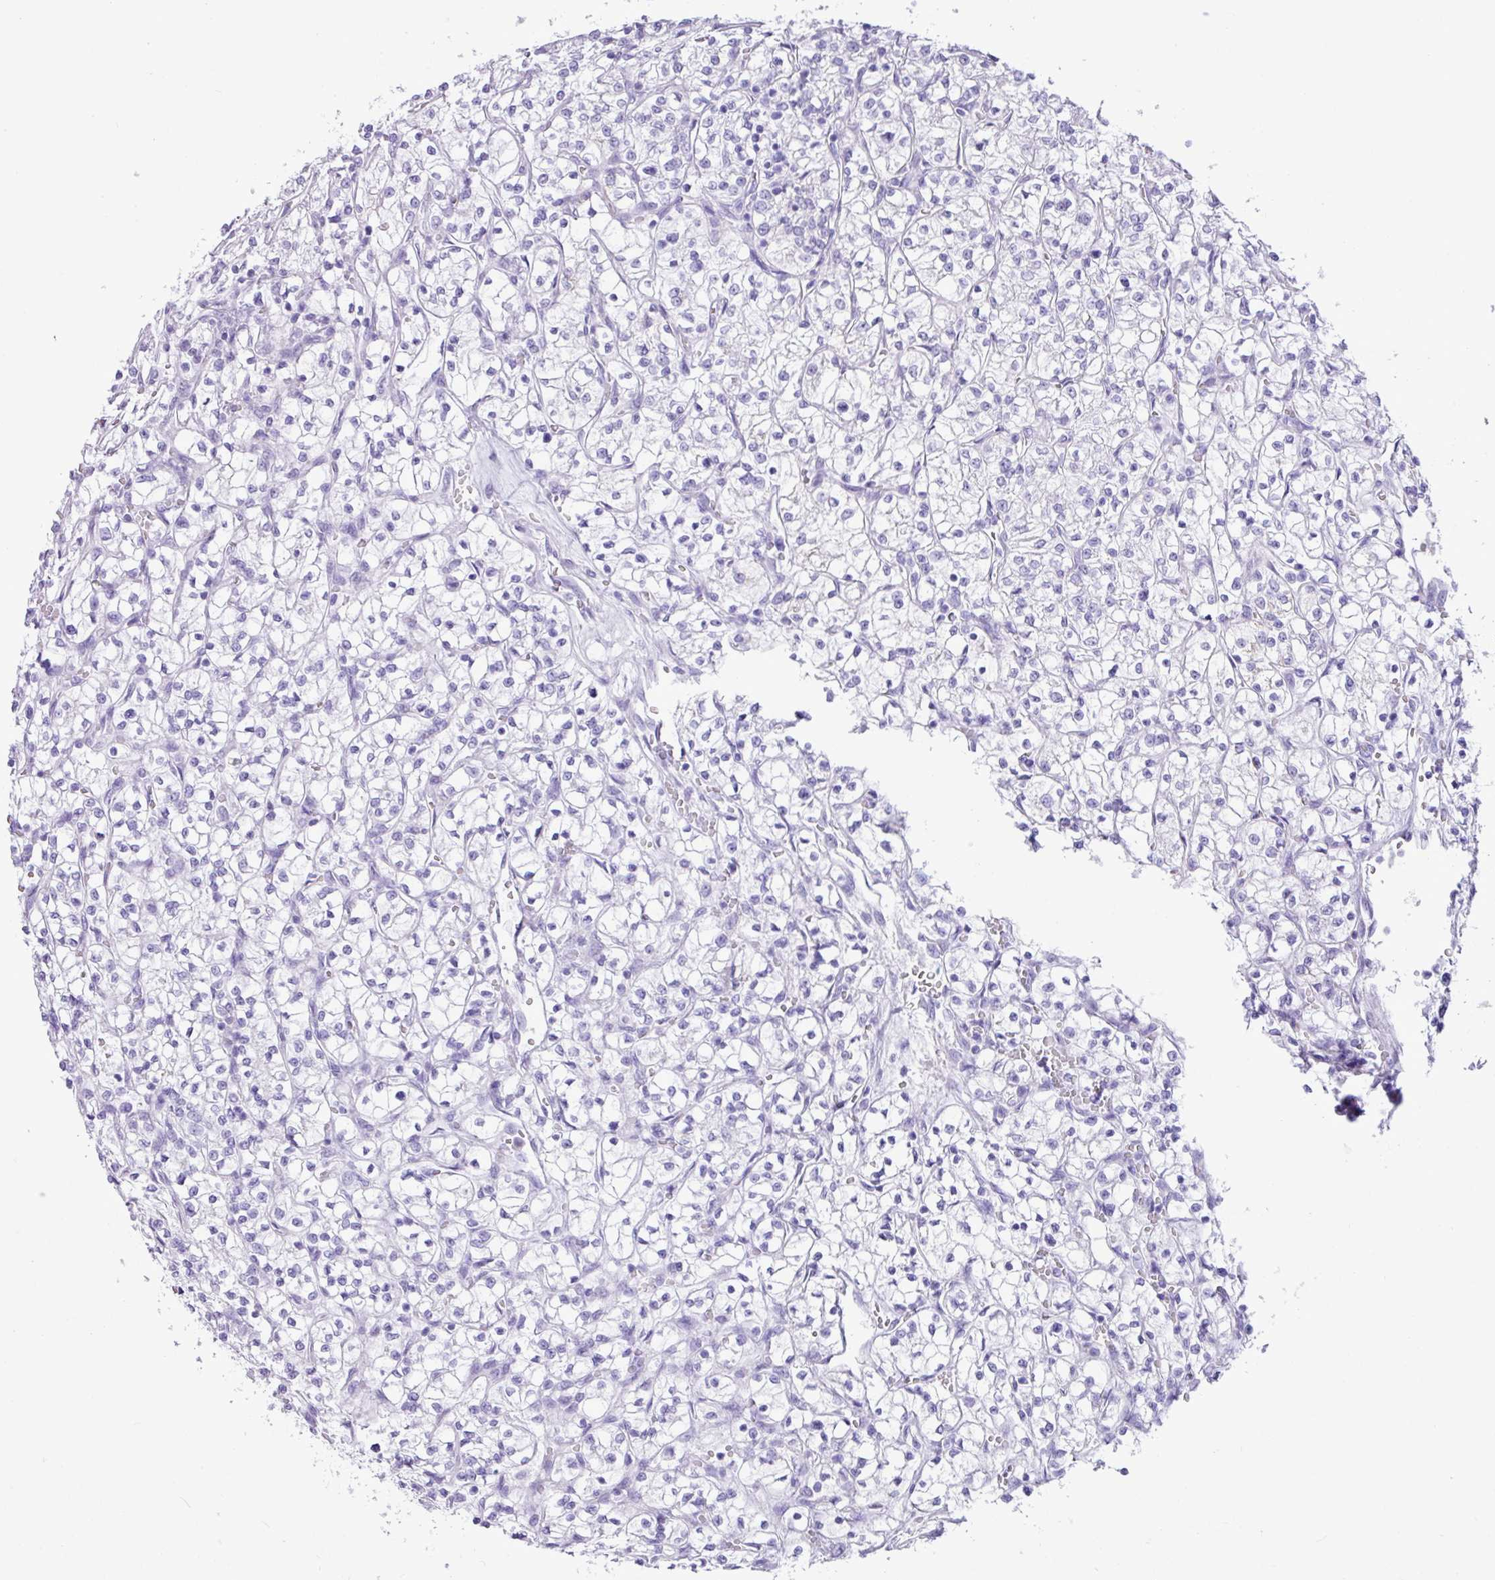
{"staining": {"intensity": "negative", "quantity": "none", "location": "none"}, "tissue": "renal cancer", "cell_type": "Tumor cells", "image_type": "cancer", "snomed": [{"axis": "morphology", "description": "Adenocarcinoma, NOS"}, {"axis": "topography", "description": "Kidney"}], "caption": "Tumor cells are negative for protein expression in human renal cancer.", "gene": "CKMT2", "patient": {"sex": "female", "age": 64}}